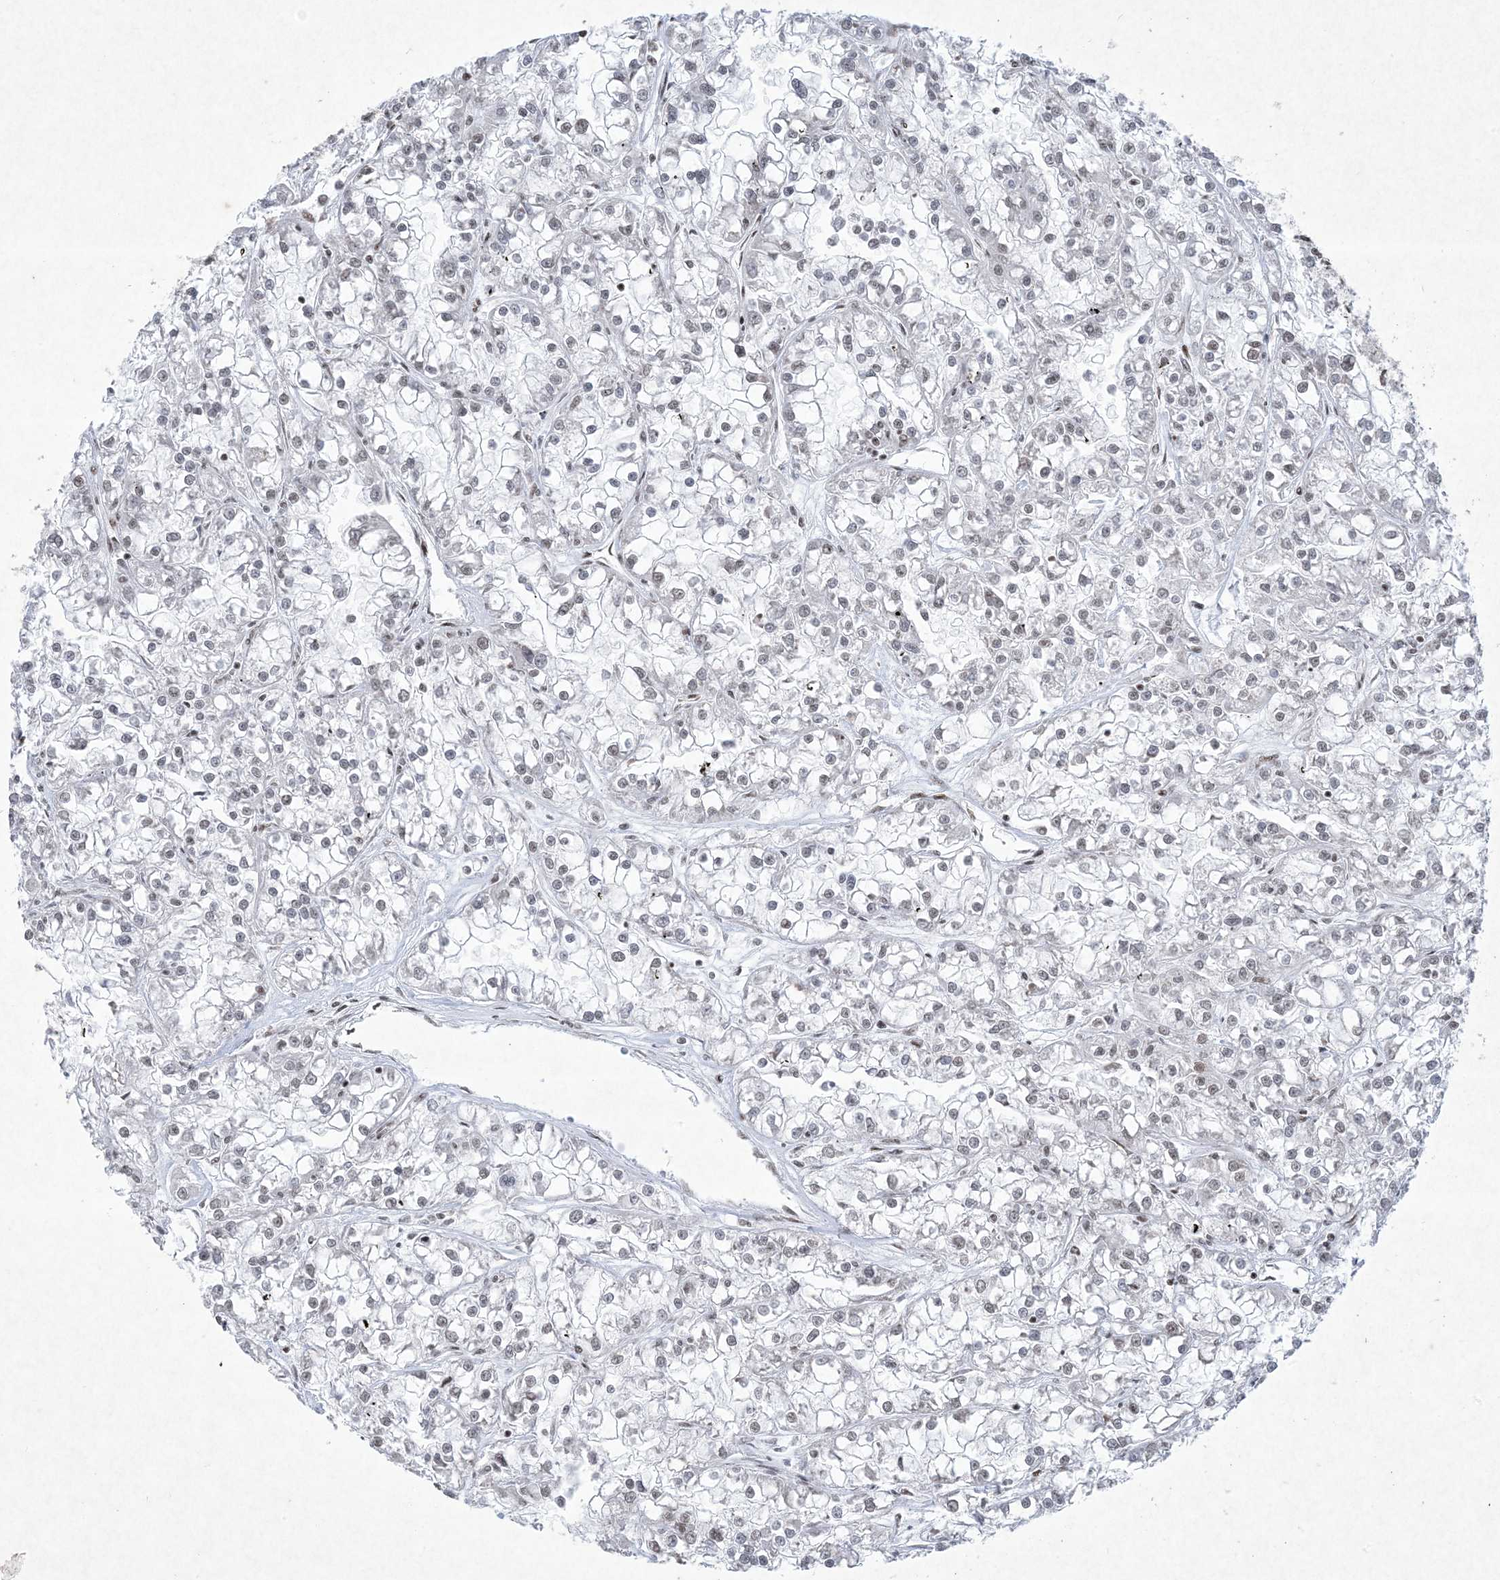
{"staining": {"intensity": "weak", "quantity": "25%-75%", "location": "nuclear"}, "tissue": "renal cancer", "cell_type": "Tumor cells", "image_type": "cancer", "snomed": [{"axis": "morphology", "description": "Adenocarcinoma, NOS"}, {"axis": "topography", "description": "Kidney"}], "caption": "Immunohistochemical staining of adenocarcinoma (renal) demonstrates low levels of weak nuclear staining in approximately 25%-75% of tumor cells.", "gene": "PKNOX2", "patient": {"sex": "female", "age": 52}}